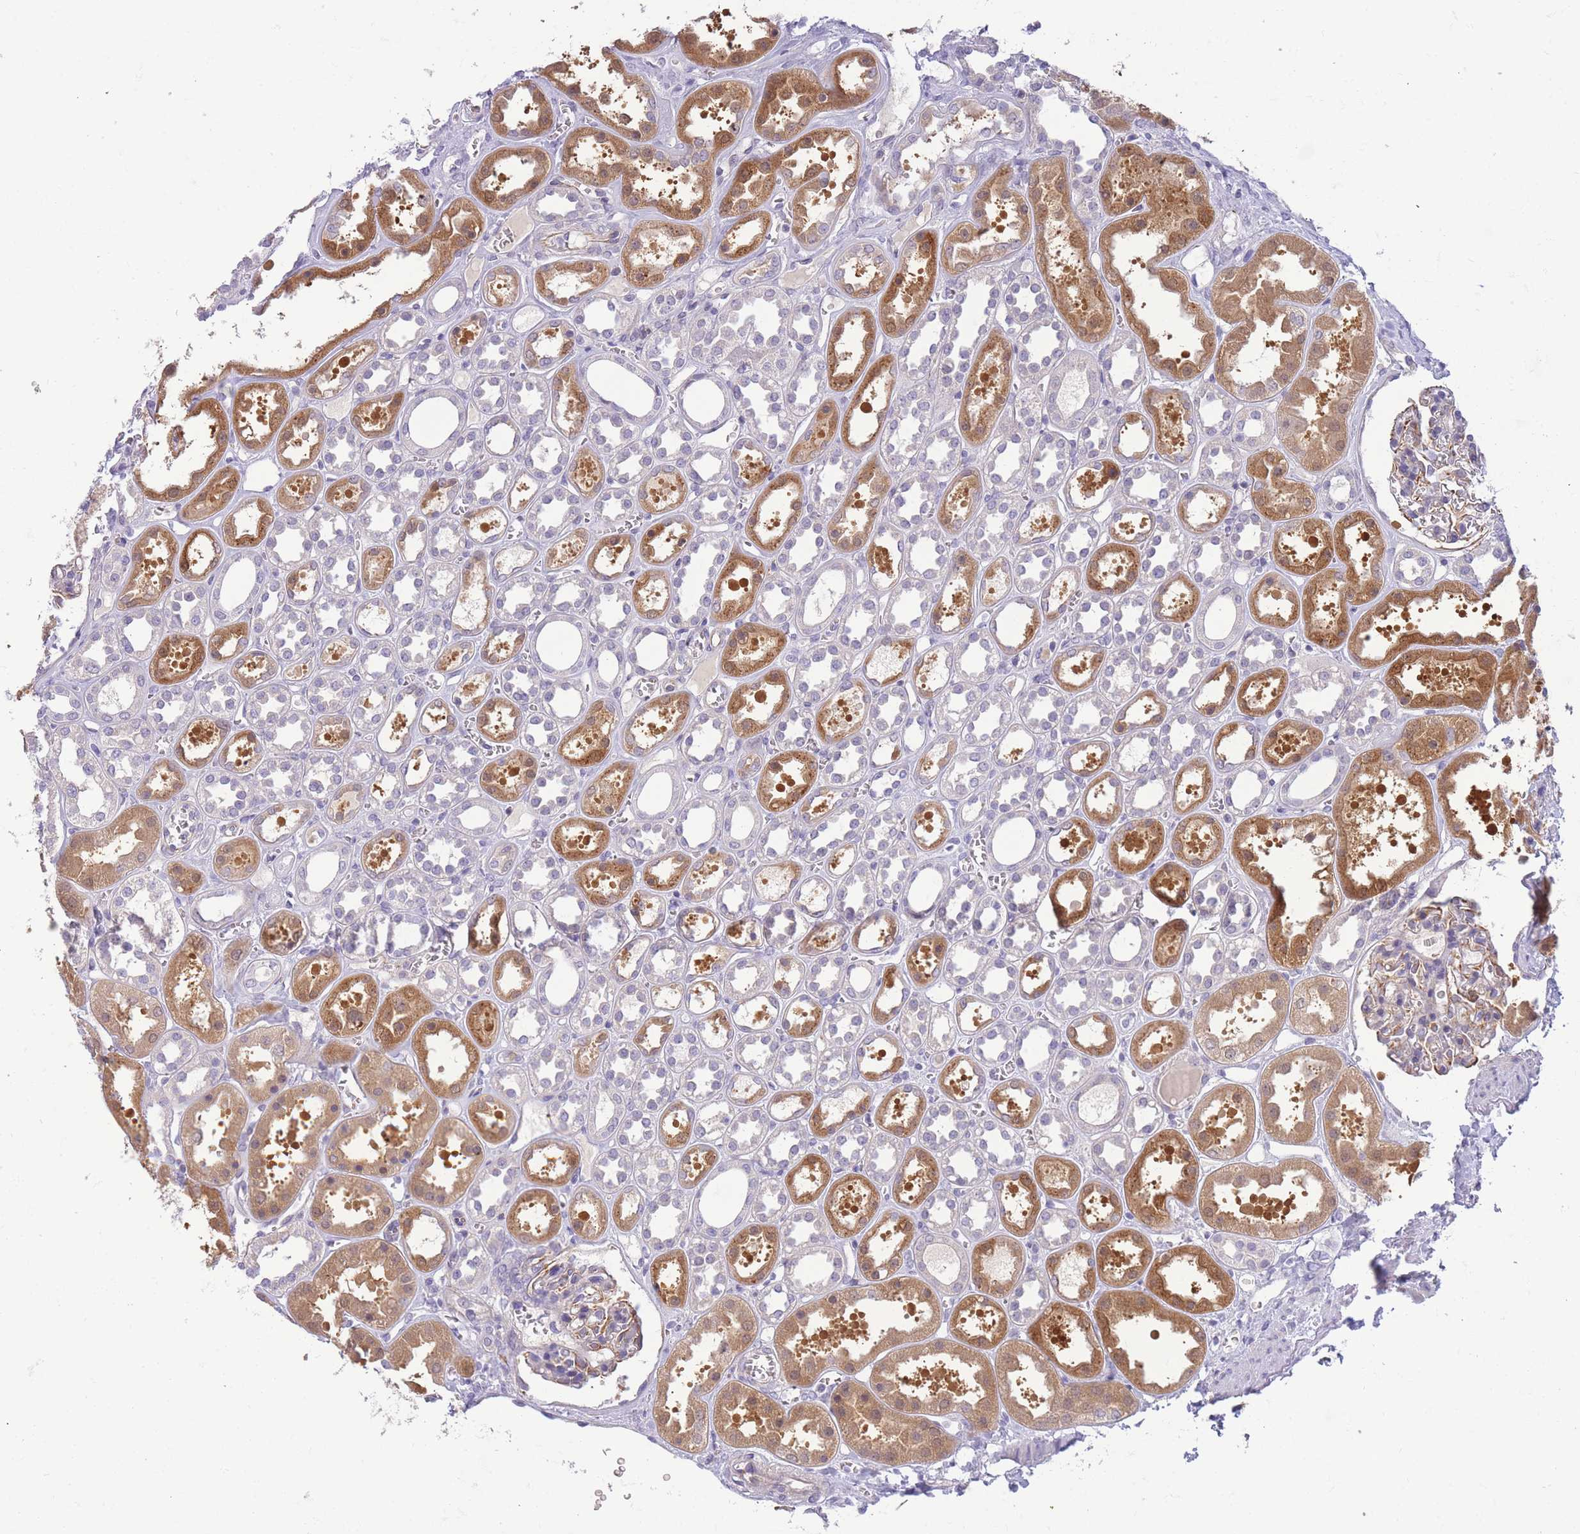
{"staining": {"intensity": "moderate", "quantity": "<25%", "location": "cytoplasmic/membranous"}, "tissue": "kidney", "cell_type": "Cells in glomeruli", "image_type": "normal", "snomed": [{"axis": "morphology", "description": "Normal tissue, NOS"}, {"axis": "topography", "description": "Kidney"}], "caption": "Protein positivity by immunohistochemistry exhibits moderate cytoplasmic/membranous expression in approximately <25% of cells in glomeruli in benign kidney.", "gene": "PRR23A", "patient": {"sex": "female", "age": 41}}